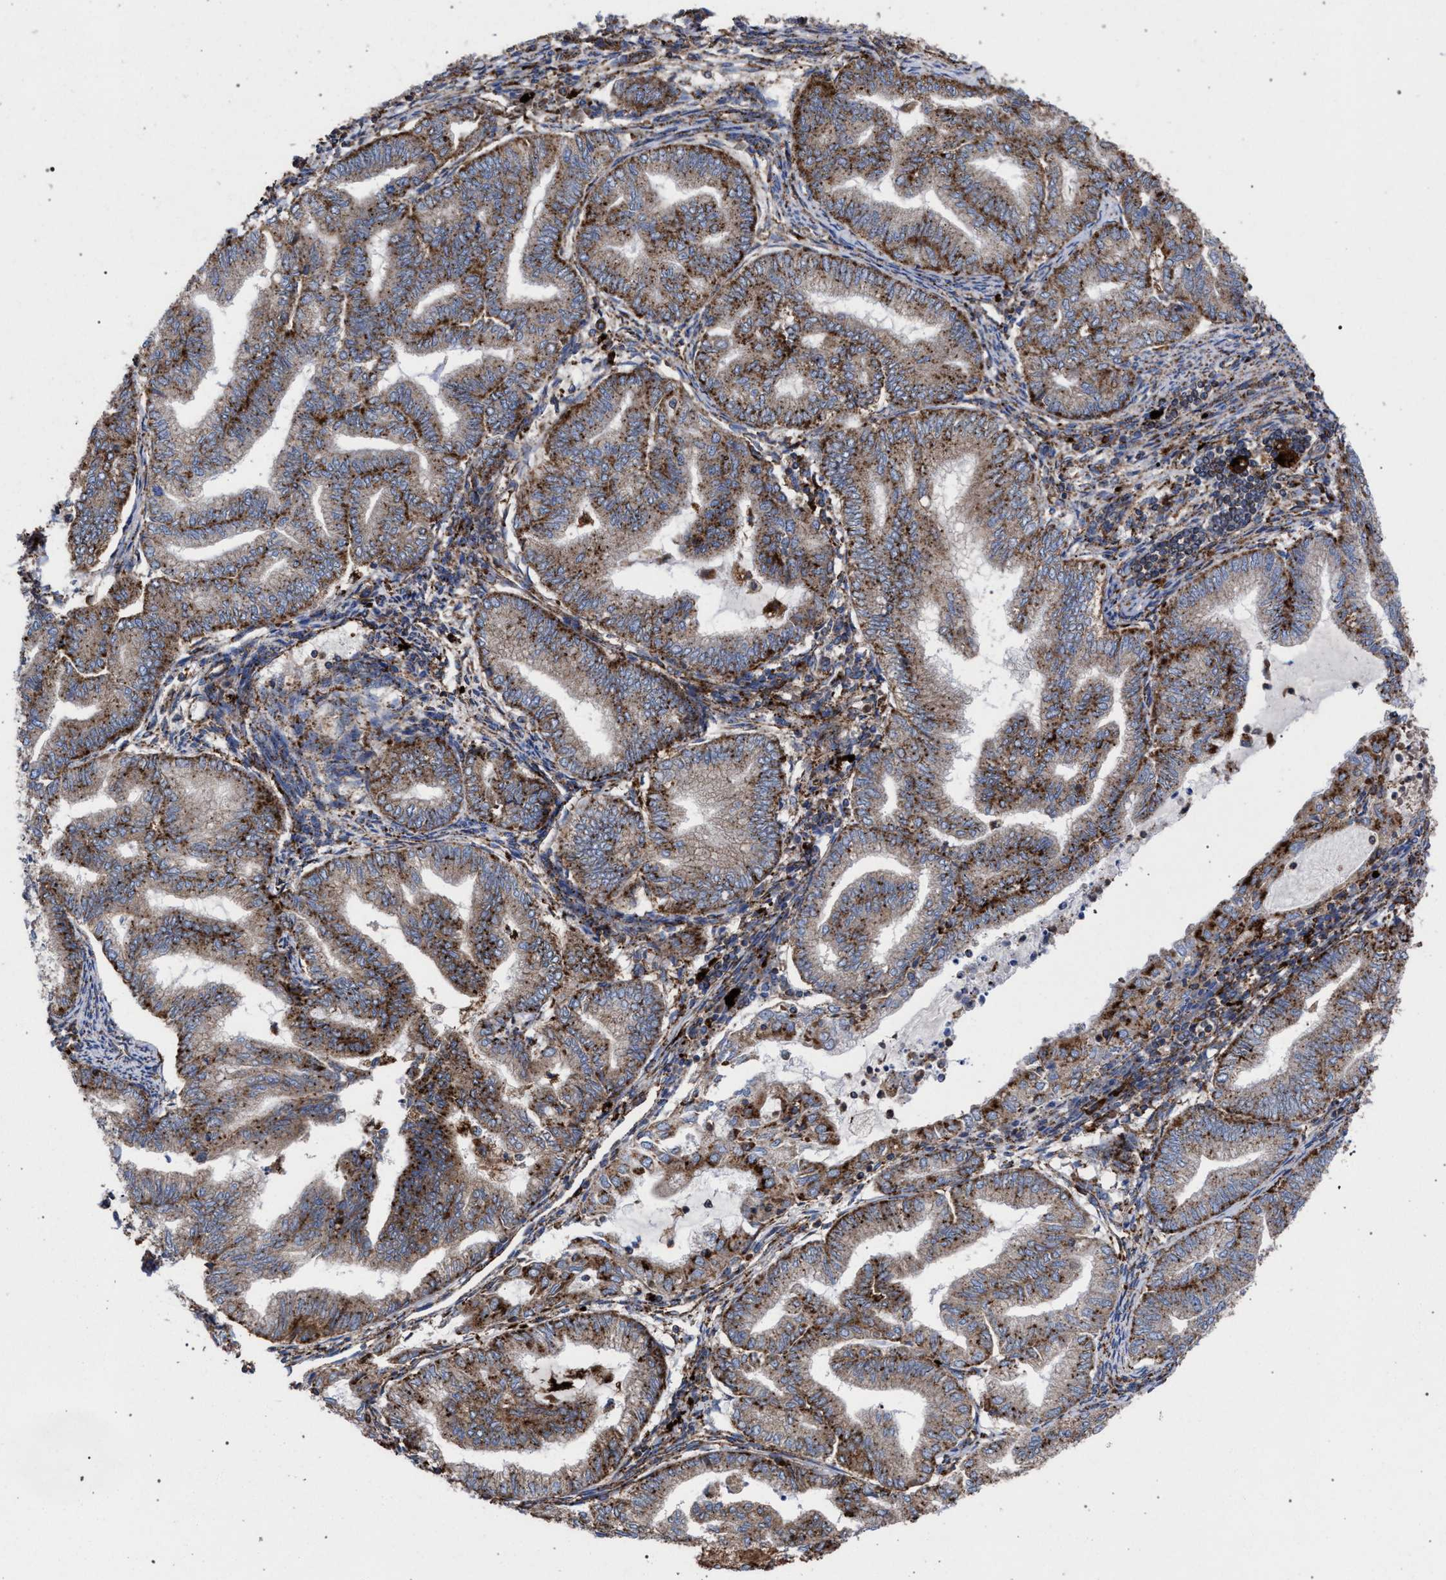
{"staining": {"intensity": "moderate", "quantity": ">75%", "location": "cytoplasmic/membranous"}, "tissue": "endometrial cancer", "cell_type": "Tumor cells", "image_type": "cancer", "snomed": [{"axis": "morphology", "description": "Adenocarcinoma, NOS"}, {"axis": "topography", "description": "Endometrium"}], "caption": "Immunohistochemical staining of adenocarcinoma (endometrial) shows medium levels of moderate cytoplasmic/membranous positivity in about >75% of tumor cells. The protein is shown in brown color, while the nuclei are stained blue.", "gene": "PPT1", "patient": {"sex": "female", "age": 79}}